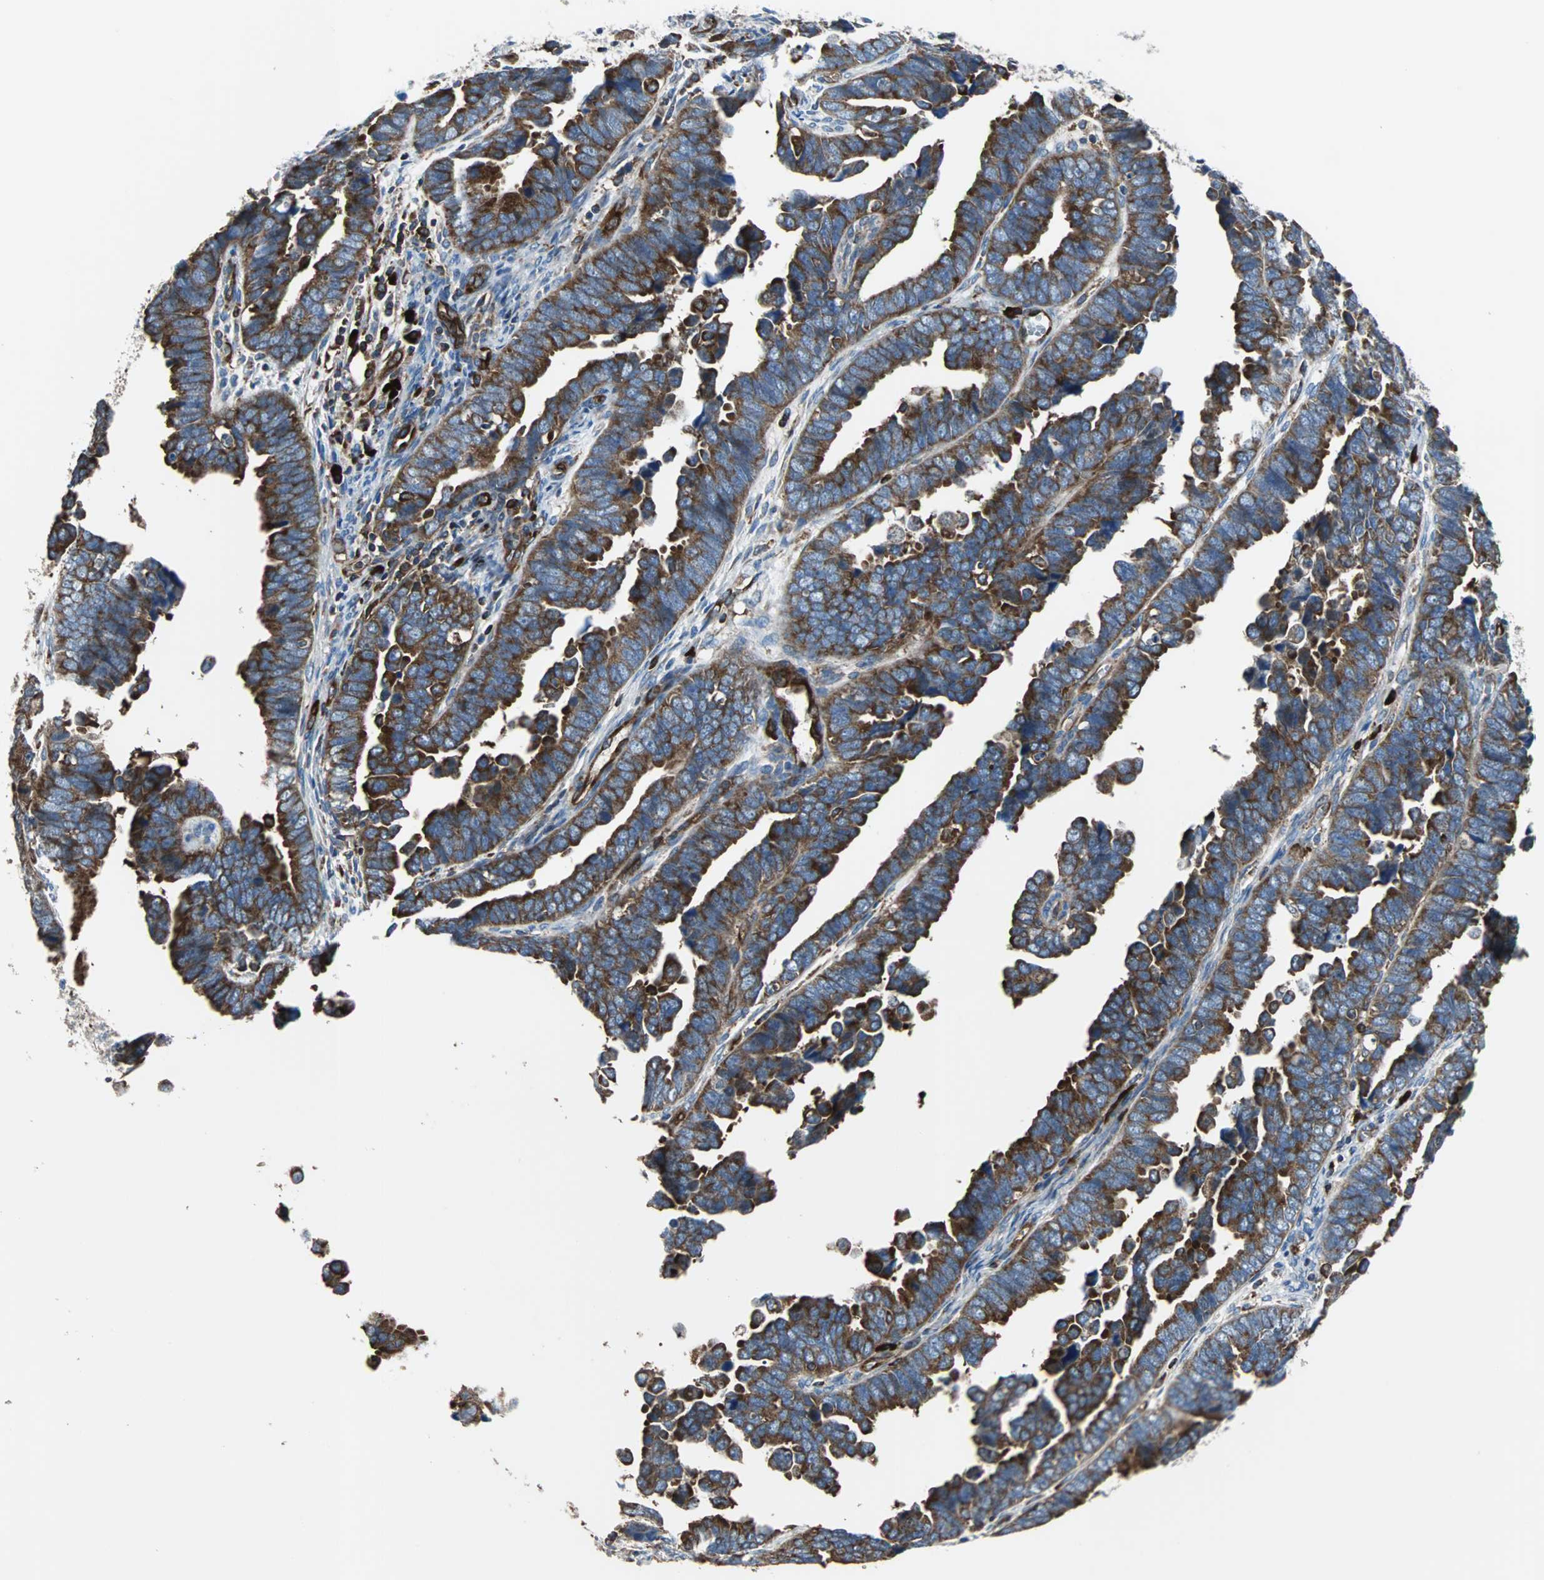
{"staining": {"intensity": "weak", "quantity": ">75%", "location": "cytoplasmic/membranous"}, "tissue": "endometrial cancer", "cell_type": "Tumor cells", "image_type": "cancer", "snomed": [{"axis": "morphology", "description": "Adenocarcinoma, NOS"}, {"axis": "topography", "description": "Endometrium"}], "caption": "This is a histology image of immunohistochemistry (IHC) staining of endometrial adenocarcinoma, which shows weak expression in the cytoplasmic/membranous of tumor cells.", "gene": "PLCG2", "patient": {"sex": "female", "age": 75}}